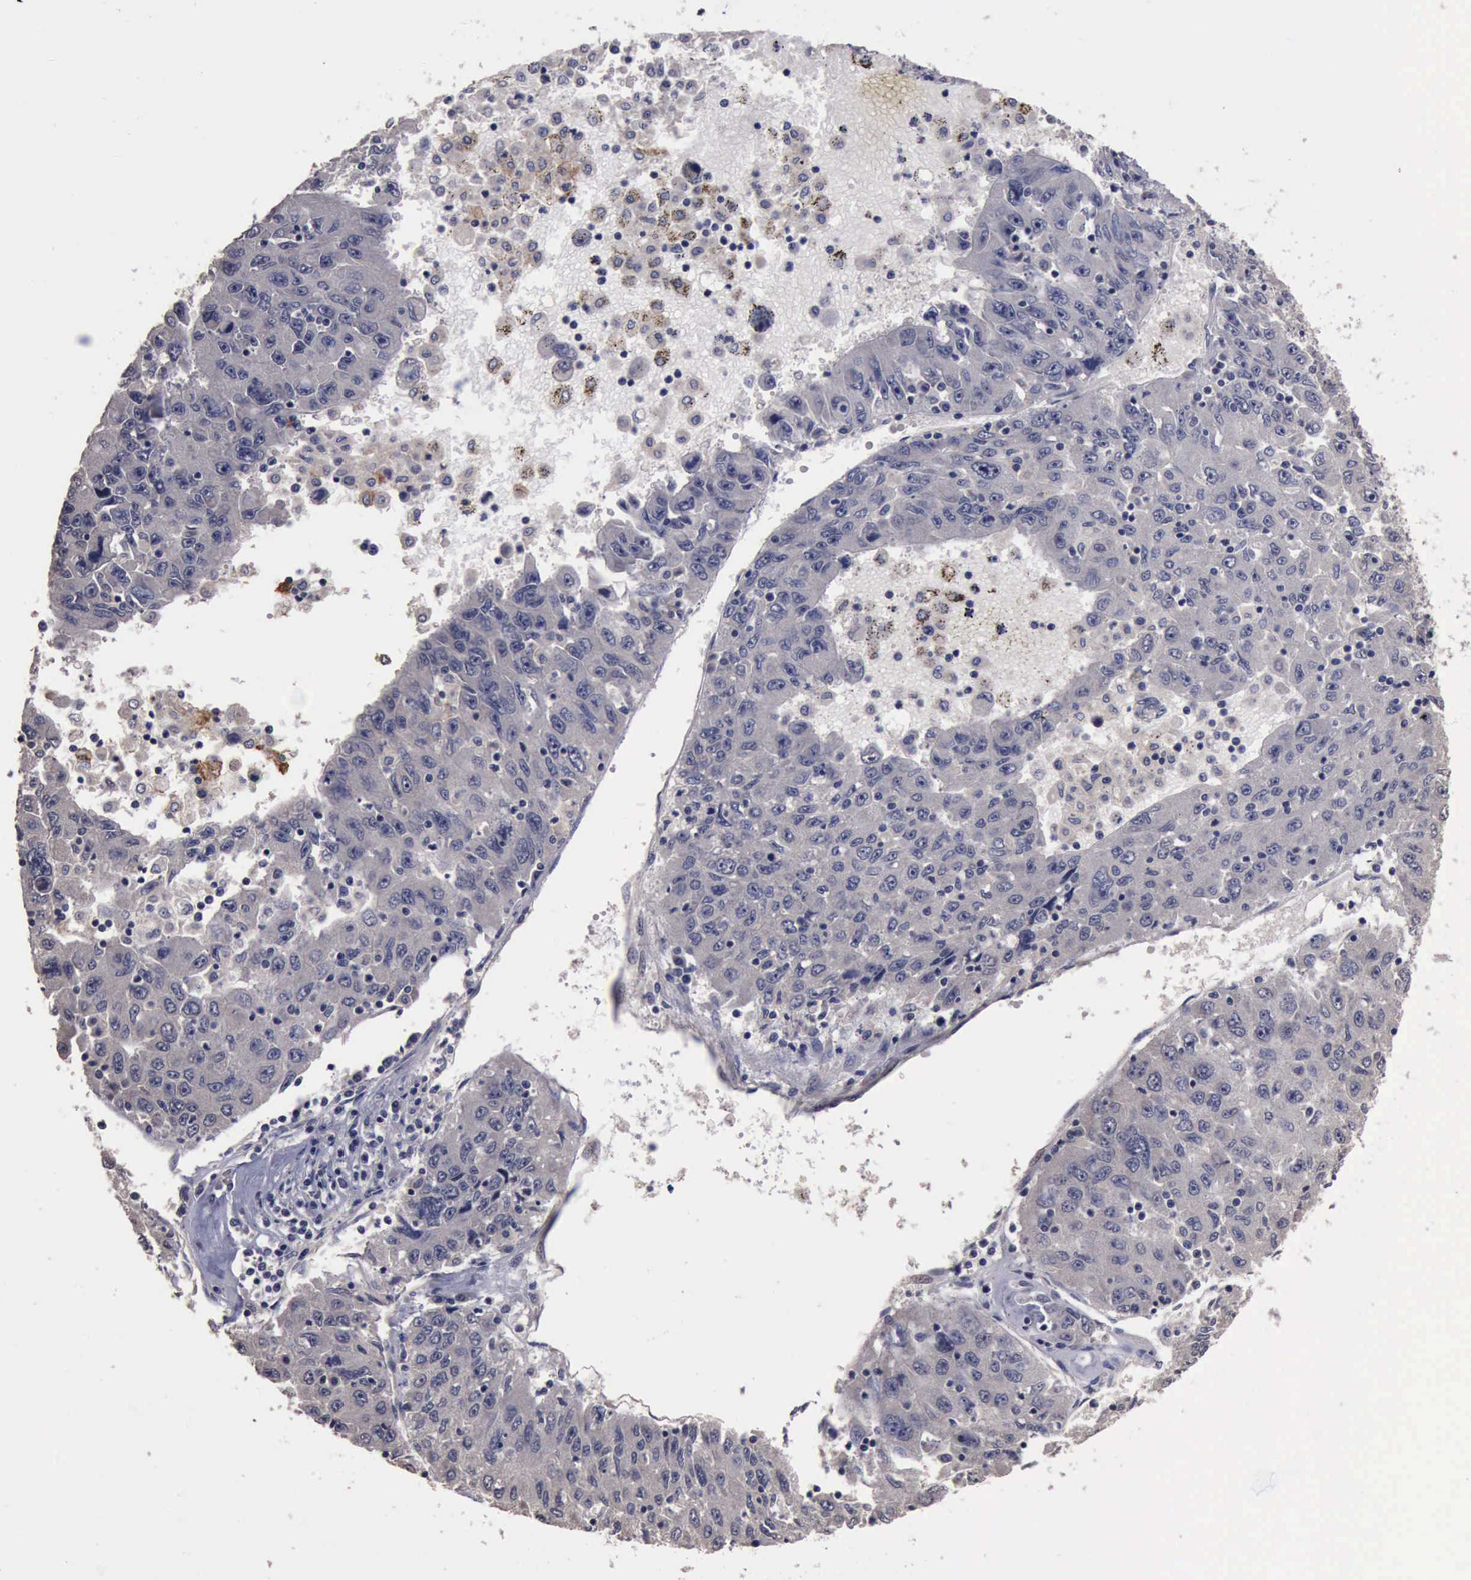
{"staining": {"intensity": "negative", "quantity": "none", "location": "none"}, "tissue": "liver cancer", "cell_type": "Tumor cells", "image_type": "cancer", "snomed": [{"axis": "morphology", "description": "Carcinoma, Hepatocellular, NOS"}, {"axis": "topography", "description": "Liver"}], "caption": "Hepatocellular carcinoma (liver) was stained to show a protein in brown. There is no significant expression in tumor cells.", "gene": "CRKL", "patient": {"sex": "male", "age": 49}}